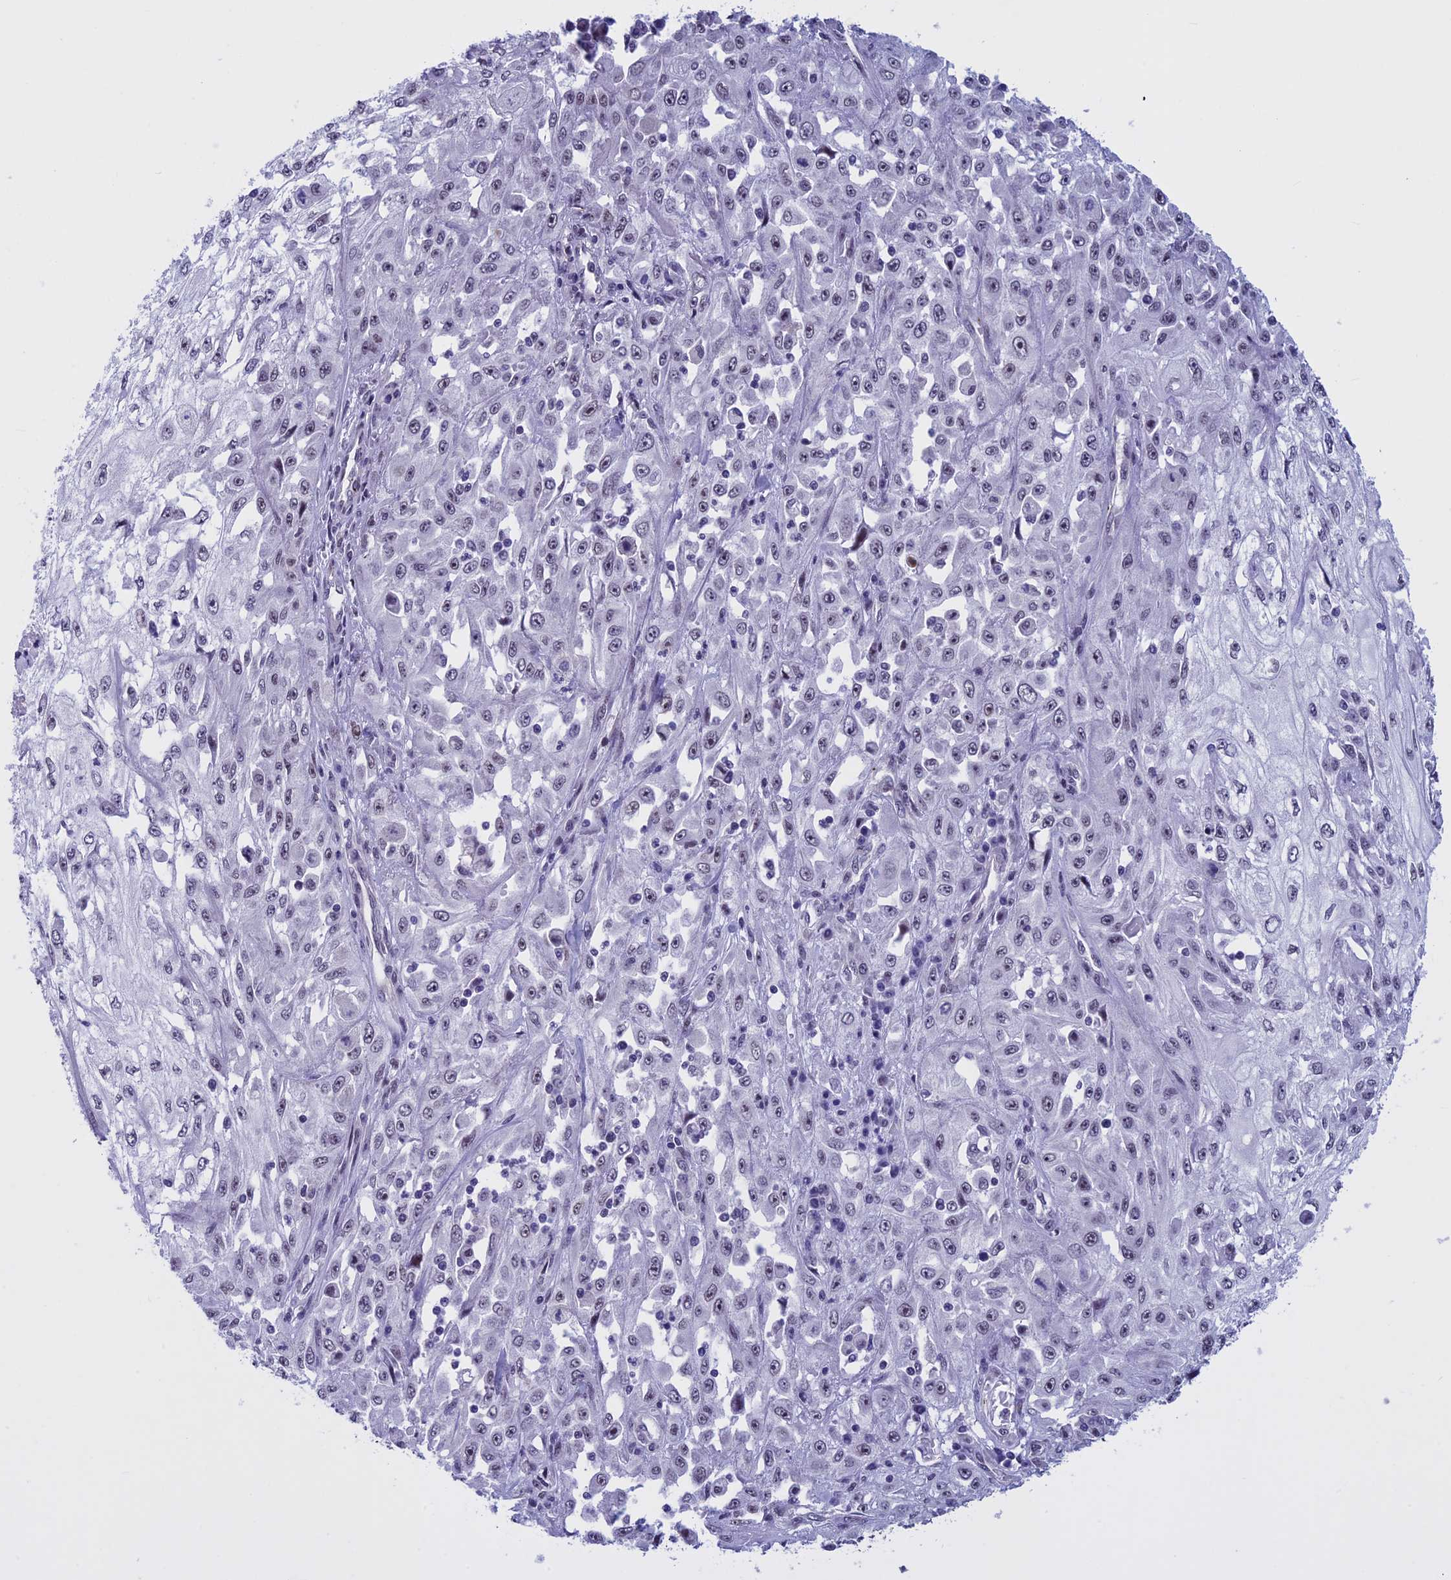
{"staining": {"intensity": "weak", "quantity": "25%-75%", "location": "nuclear"}, "tissue": "skin cancer", "cell_type": "Tumor cells", "image_type": "cancer", "snomed": [{"axis": "morphology", "description": "Squamous cell carcinoma, NOS"}, {"axis": "morphology", "description": "Squamous cell carcinoma, metastatic, NOS"}, {"axis": "topography", "description": "Skin"}, {"axis": "topography", "description": "Lymph node"}], "caption": "DAB immunohistochemical staining of skin cancer (squamous cell carcinoma) reveals weak nuclear protein positivity in about 25%-75% of tumor cells.", "gene": "NIPBL", "patient": {"sex": "male", "age": 75}}